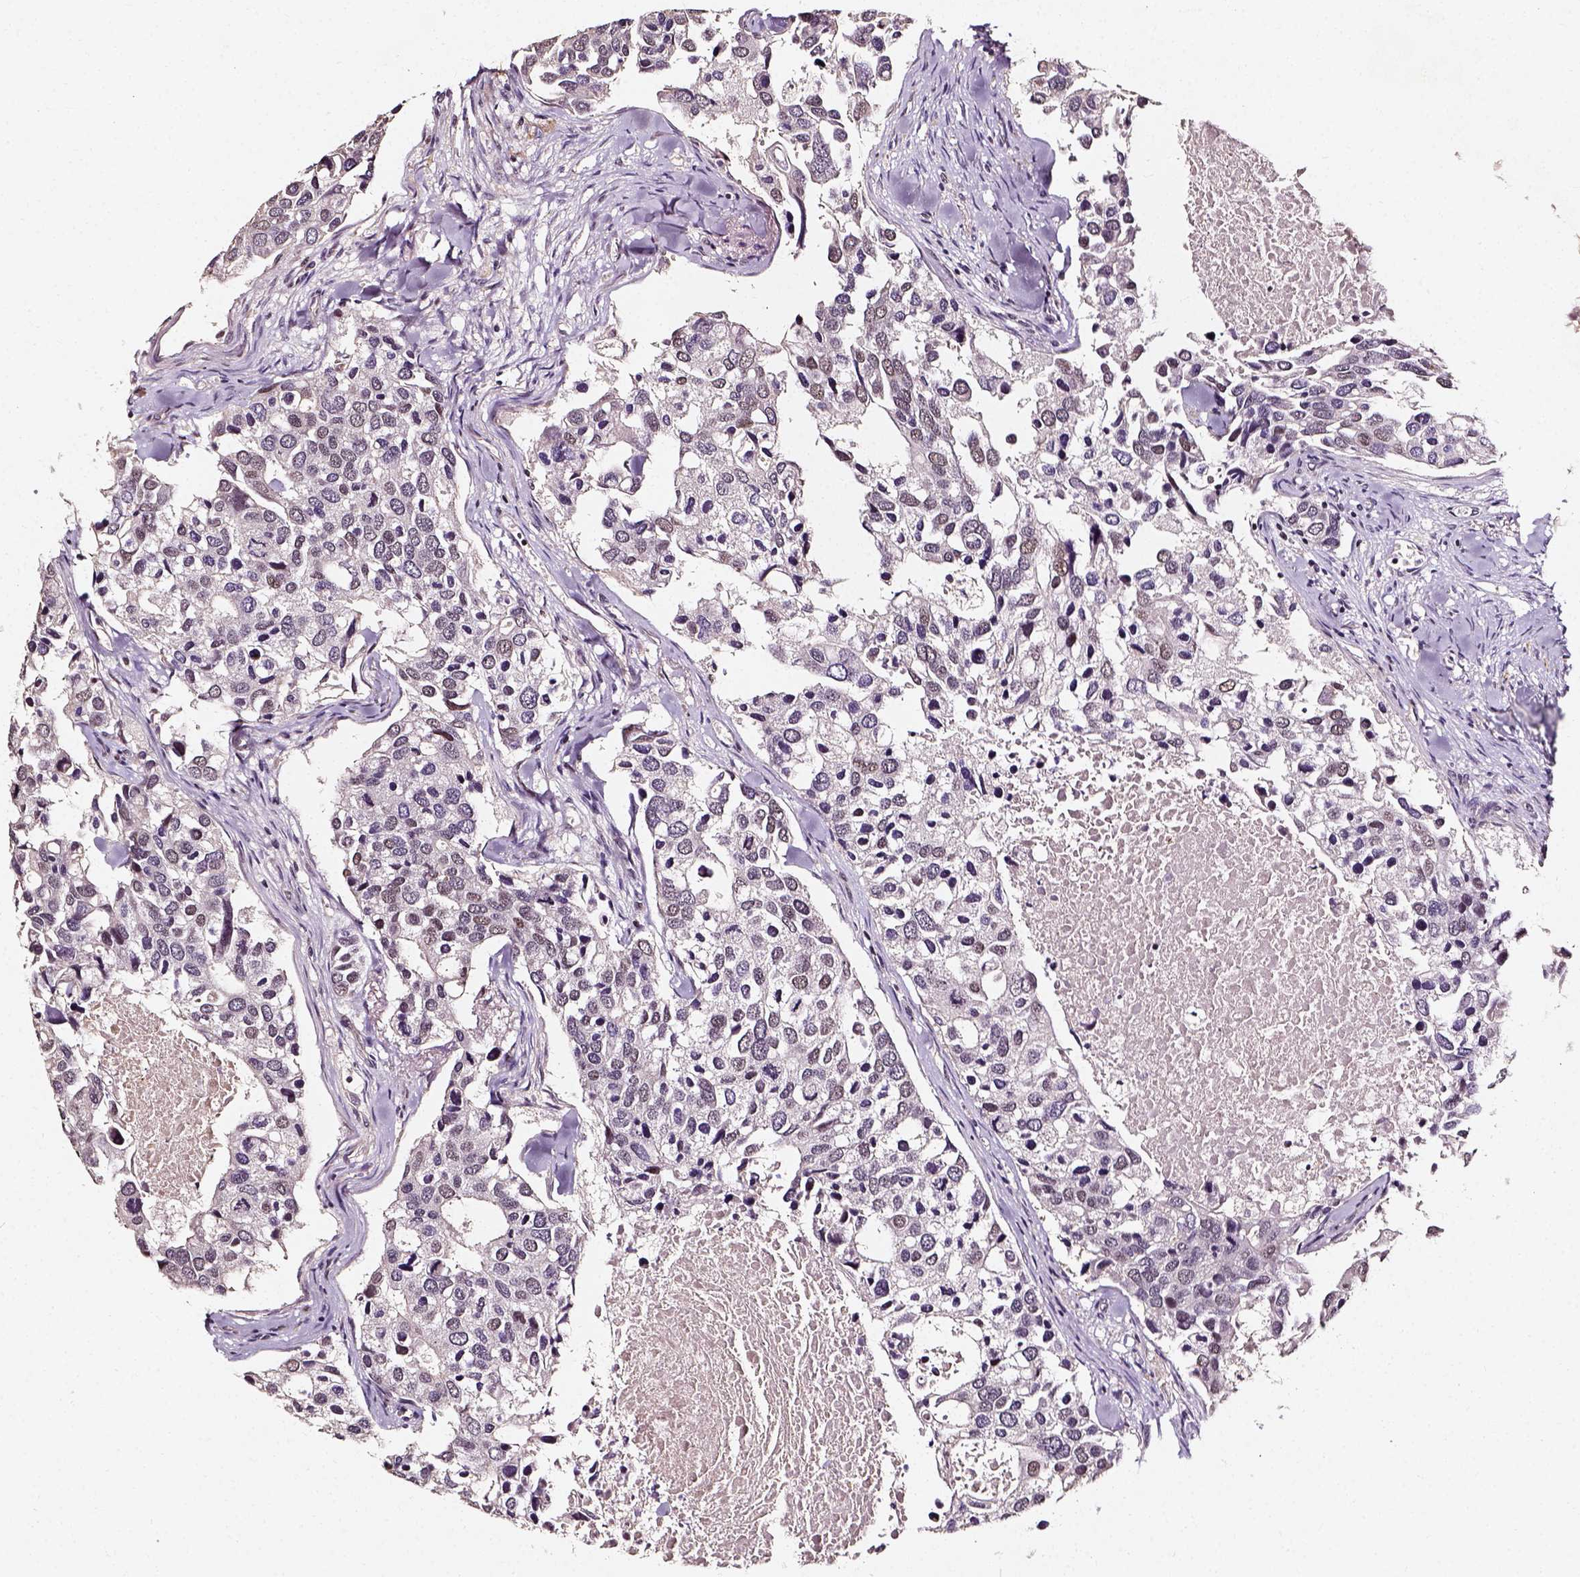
{"staining": {"intensity": "weak", "quantity": "<25%", "location": "nuclear"}, "tissue": "breast cancer", "cell_type": "Tumor cells", "image_type": "cancer", "snomed": [{"axis": "morphology", "description": "Duct carcinoma"}, {"axis": "topography", "description": "Breast"}], "caption": "Breast cancer stained for a protein using immunohistochemistry exhibits no expression tumor cells.", "gene": "NACC1", "patient": {"sex": "female", "age": 83}}